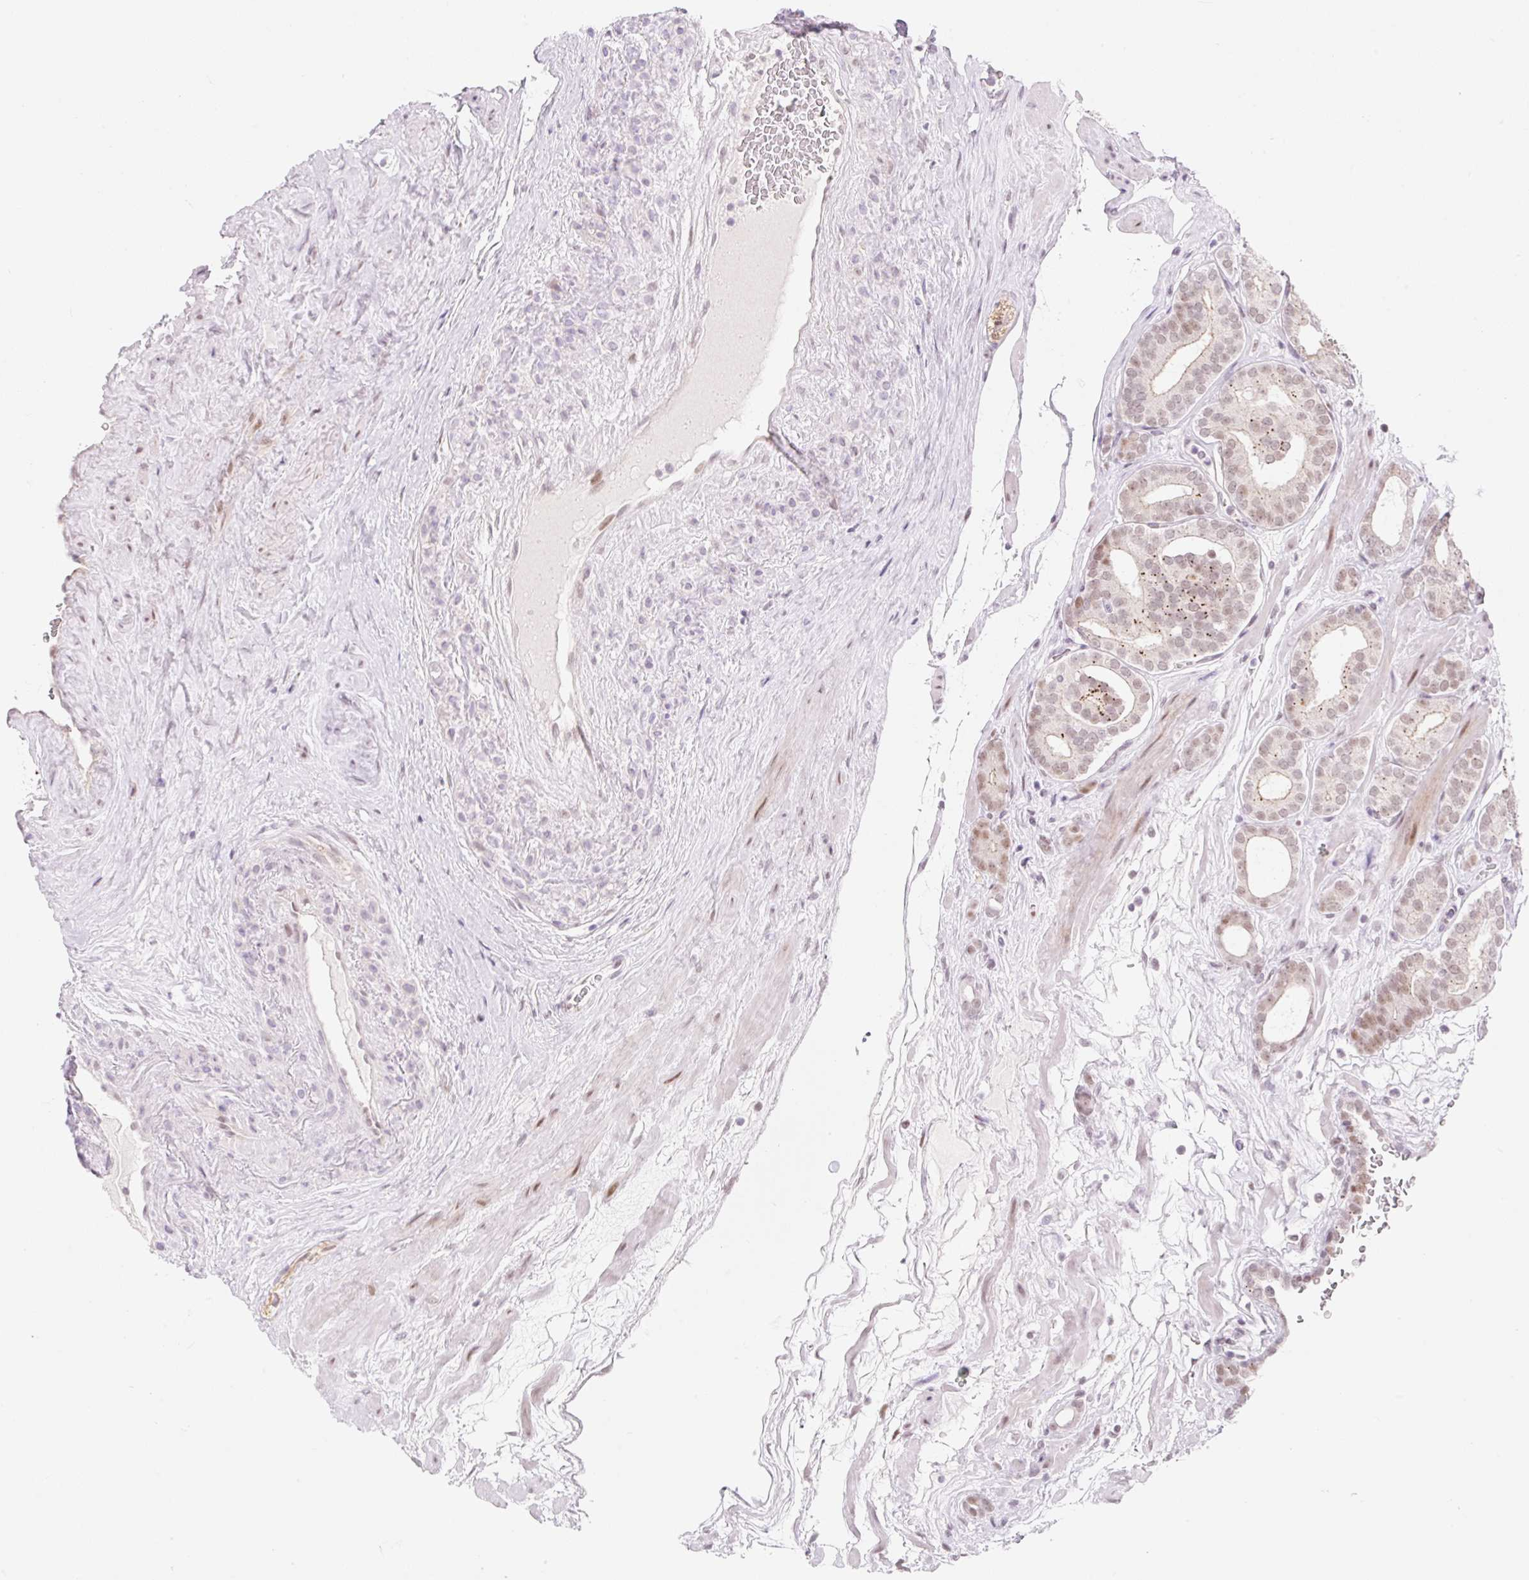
{"staining": {"intensity": "moderate", "quantity": "<25%", "location": "cytoplasmic/membranous,nuclear"}, "tissue": "prostate cancer", "cell_type": "Tumor cells", "image_type": "cancer", "snomed": [{"axis": "morphology", "description": "Adenocarcinoma, High grade"}, {"axis": "topography", "description": "Prostate"}], "caption": "Protein expression analysis of human prostate cancer (high-grade adenocarcinoma) reveals moderate cytoplasmic/membranous and nuclear expression in about <25% of tumor cells.", "gene": "H2BW1", "patient": {"sex": "male", "age": 66}}